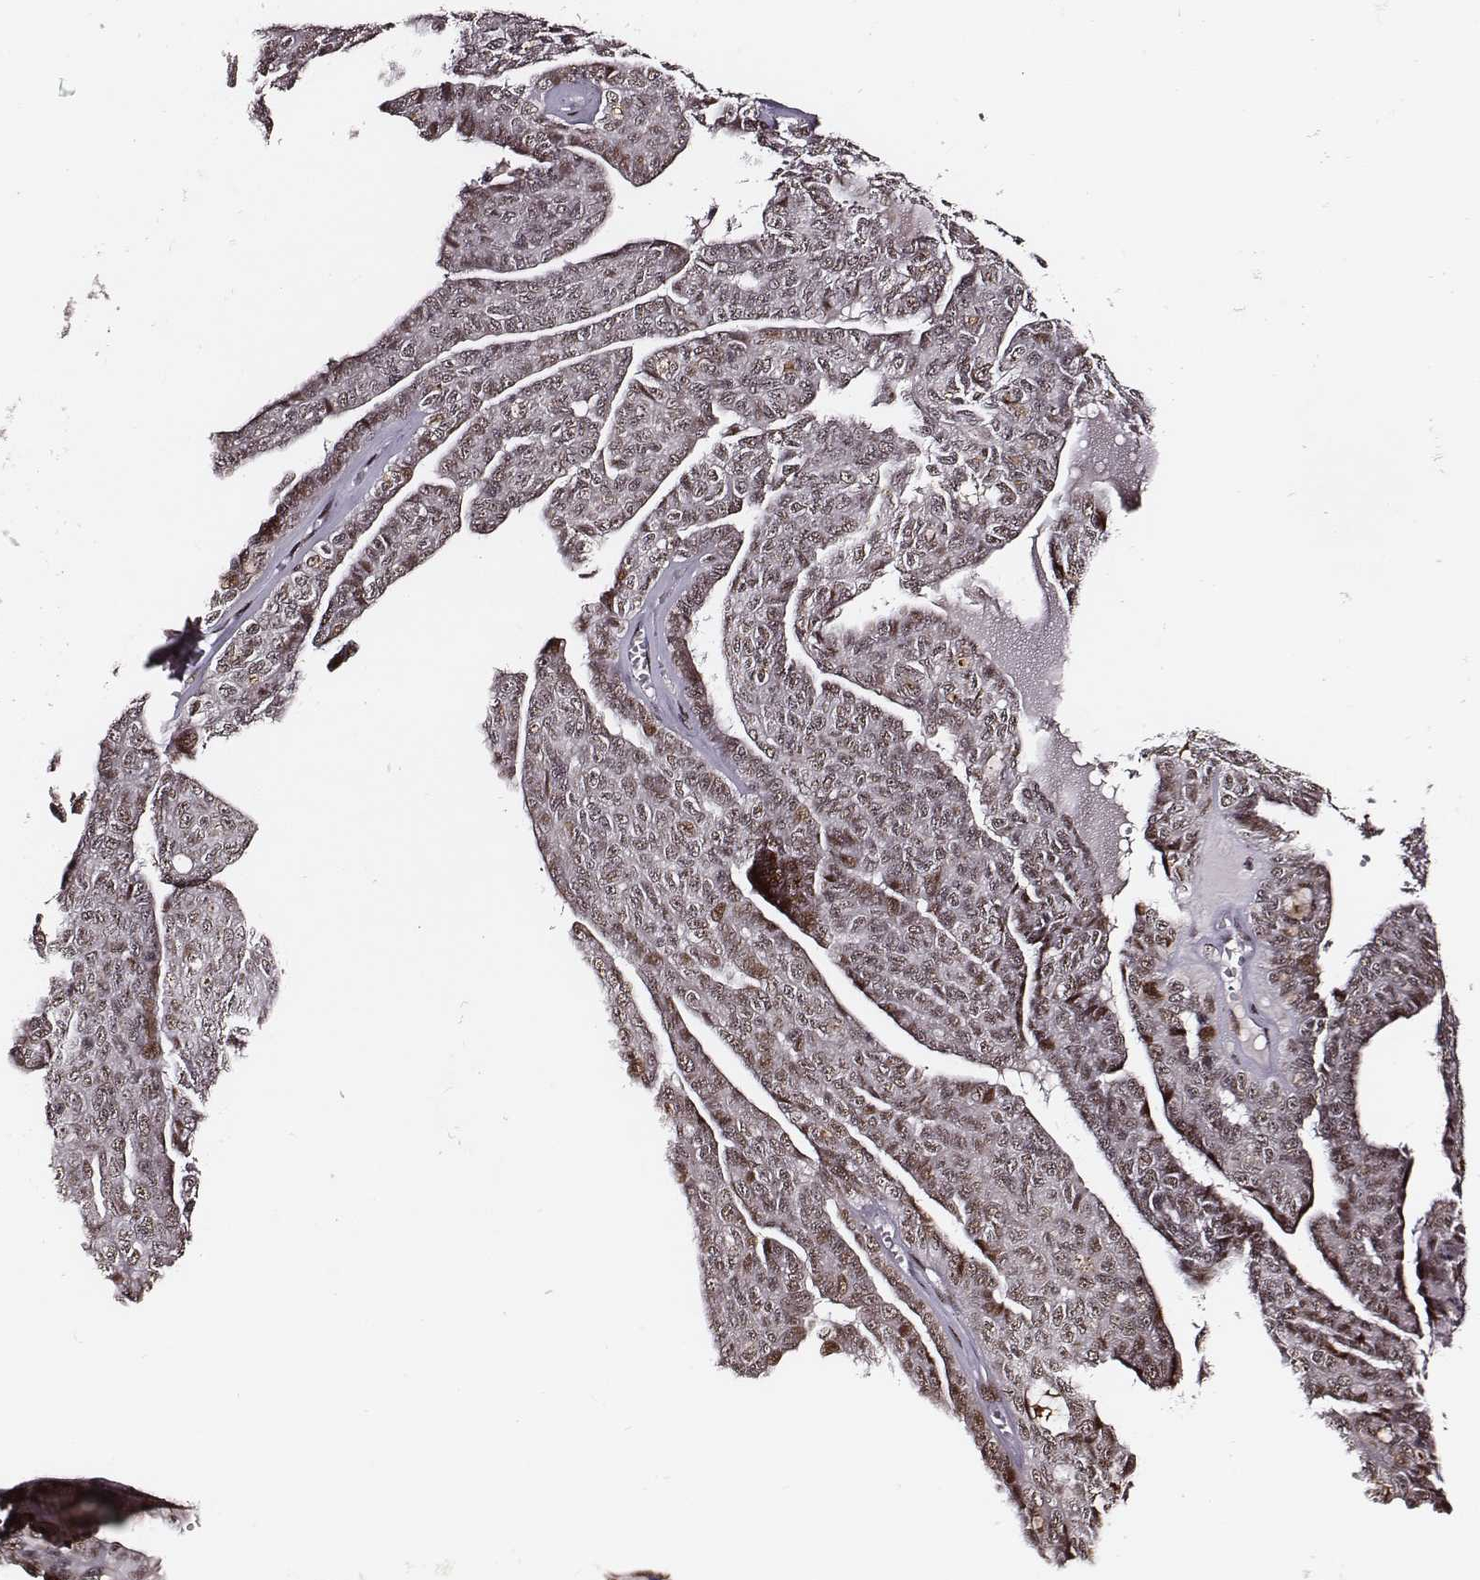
{"staining": {"intensity": "moderate", "quantity": ">75%", "location": "nuclear"}, "tissue": "ovarian cancer", "cell_type": "Tumor cells", "image_type": "cancer", "snomed": [{"axis": "morphology", "description": "Cystadenocarcinoma, serous, NOS"}, {"axis": "topography", "description": "Ovary"}], "caption": "Tumor cells reveal medium levels of moderate nuclear positivity in approximately >75% of cells in ovarian cancer. Immunohistochemistry stains the protein of interest in brown and the nuclei are stained blue.", "gene": "PPARA", "patient": {"sex": "female", "age": 71}}